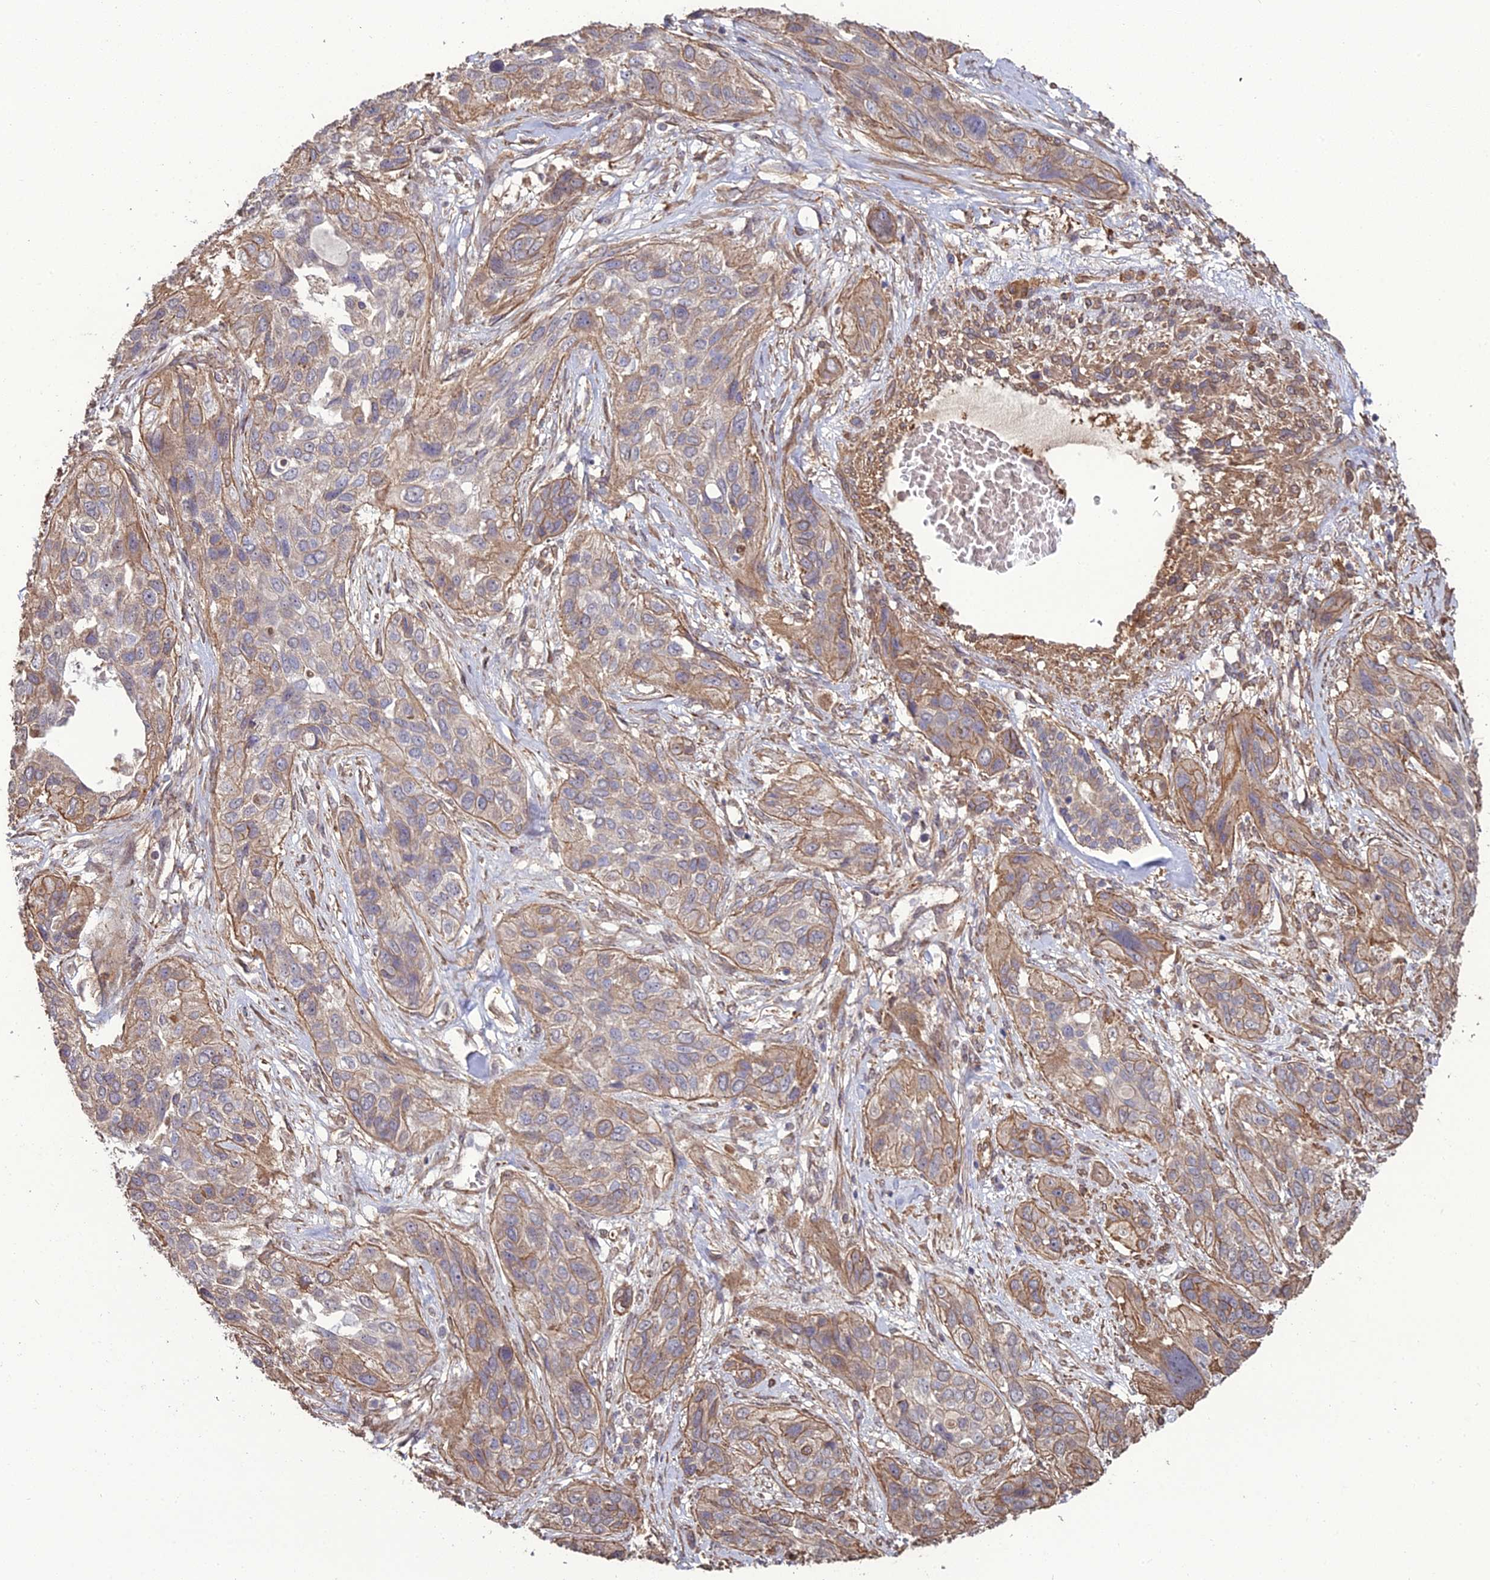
{"staining": {"intensity": "weak", "quantity": "25%-75%", "location": "cytoplasmic/membranous"}, "tissue": "lung cancer", "cell_type": "Tumor cells", "image_type": "cancer", "snomed": [{"axis": "morphology", "description": "Squamous cell carcinoma, NOS"}, {"axis": "topography", "description": "Lung"}], "caption": "Tumor cells exhibit low levels of weak cytoplasmic/membranous positivity in approximately 25%-75% of cells in human lung cancer.", "gene": "ATP6V0A2", "patient": {"sex": "female", "age": 70}}